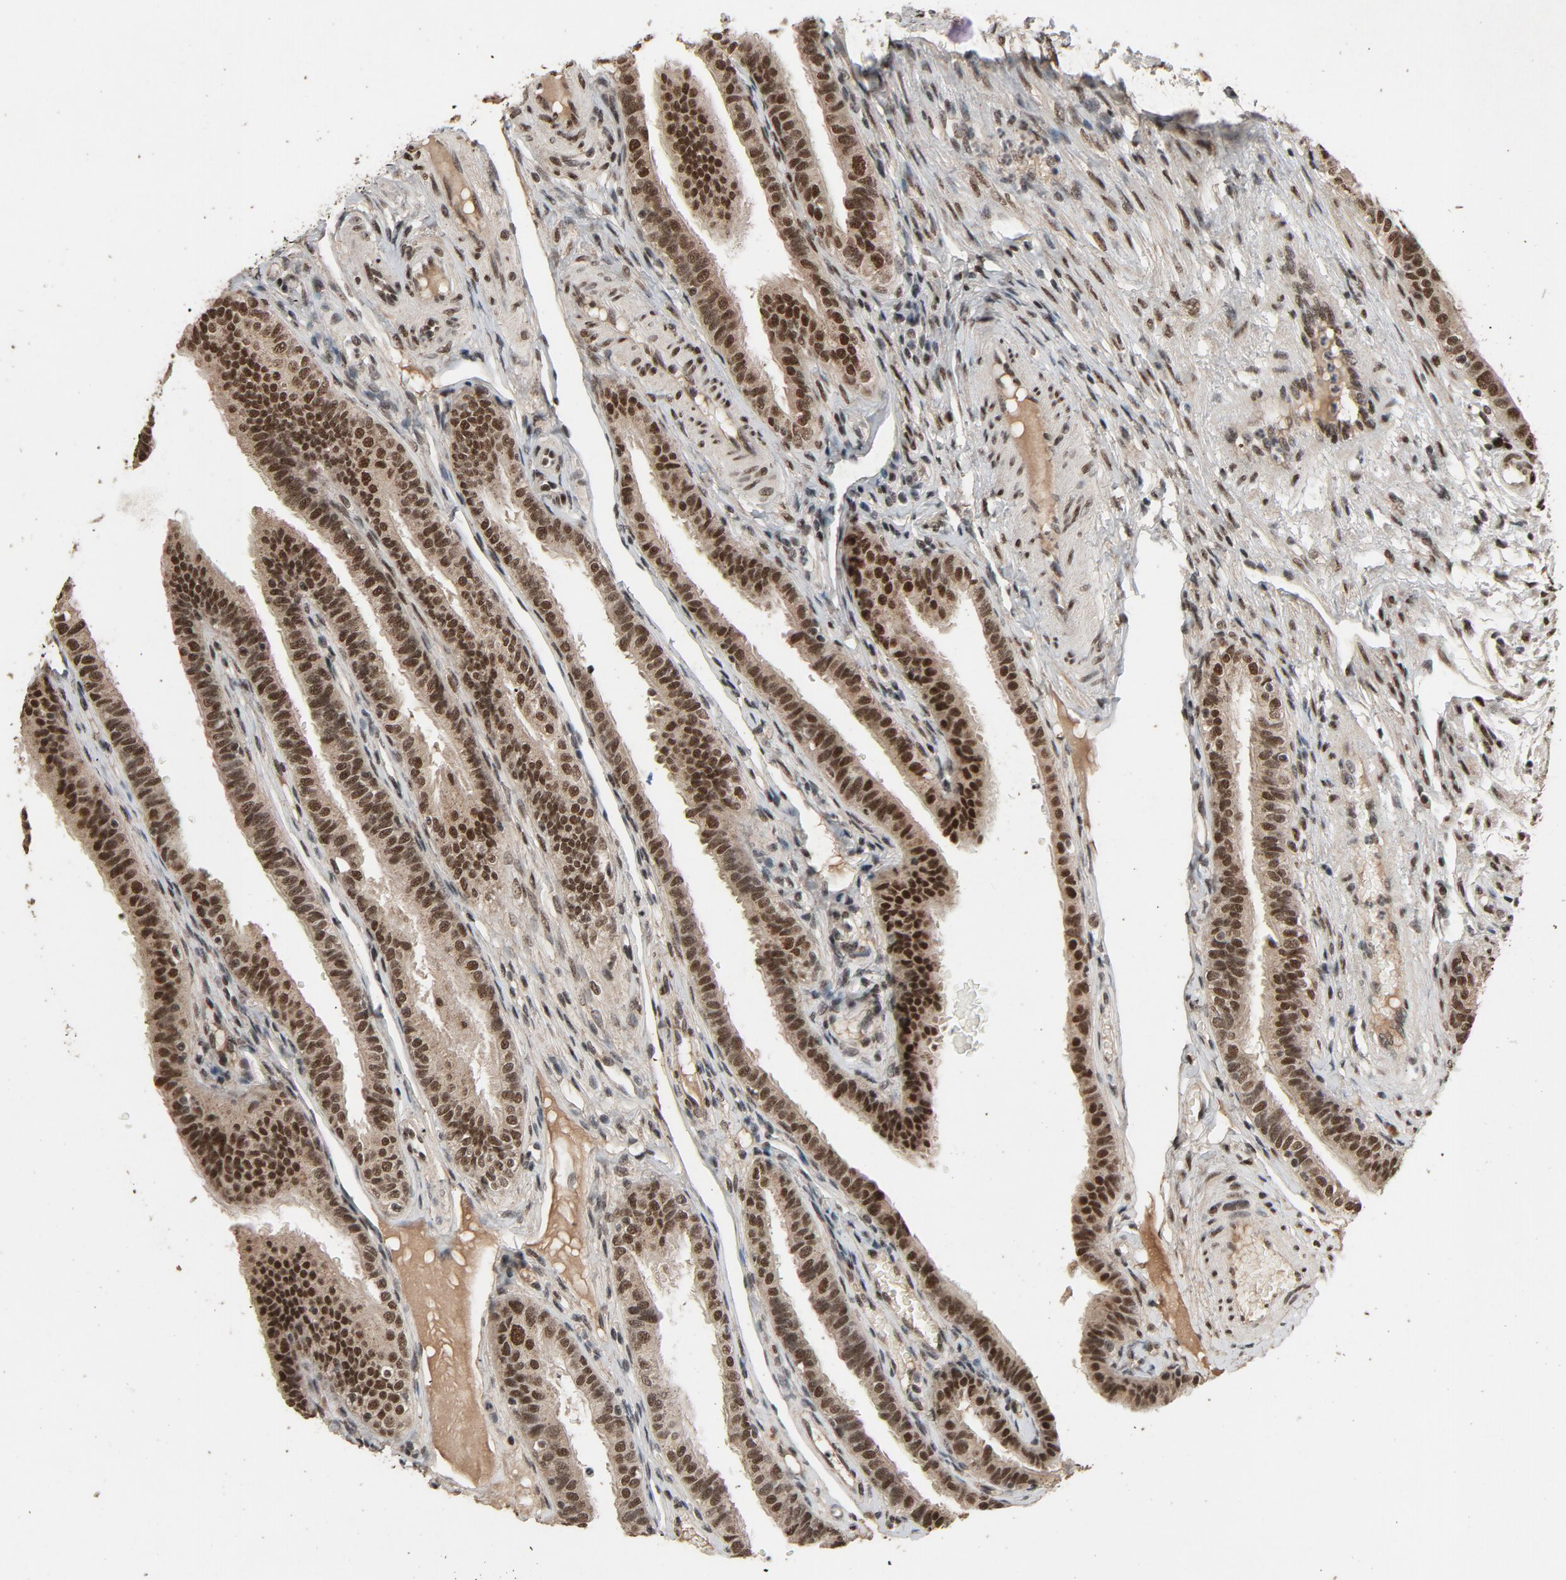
{"staining": {"intensity": "moderate", "quantity": ">75%", "location": "nuclear"}, "tissue": "fallopian tube", "cell_type": "Glandular cells", "image_type": "normal", "snomed": [{"axis": "morphology", "description": "Normal tissue, NOS"}, {"axis": "morphology", "description": "Dermoid, NOS"}, {"axis": "topography", "description": "Fallopian tube"}], "caption": "Immunohistochemistry (IHC) of unremarkable fallopian tube exhibits medium levels of moderate nuclear positivity in about >75% of glandular cells. Immunohistochemistry stains the protein in brown and the nuclei are stained blue.", "gene": "SMARCD1", "patient": {"sex": "female", "age": 33}}